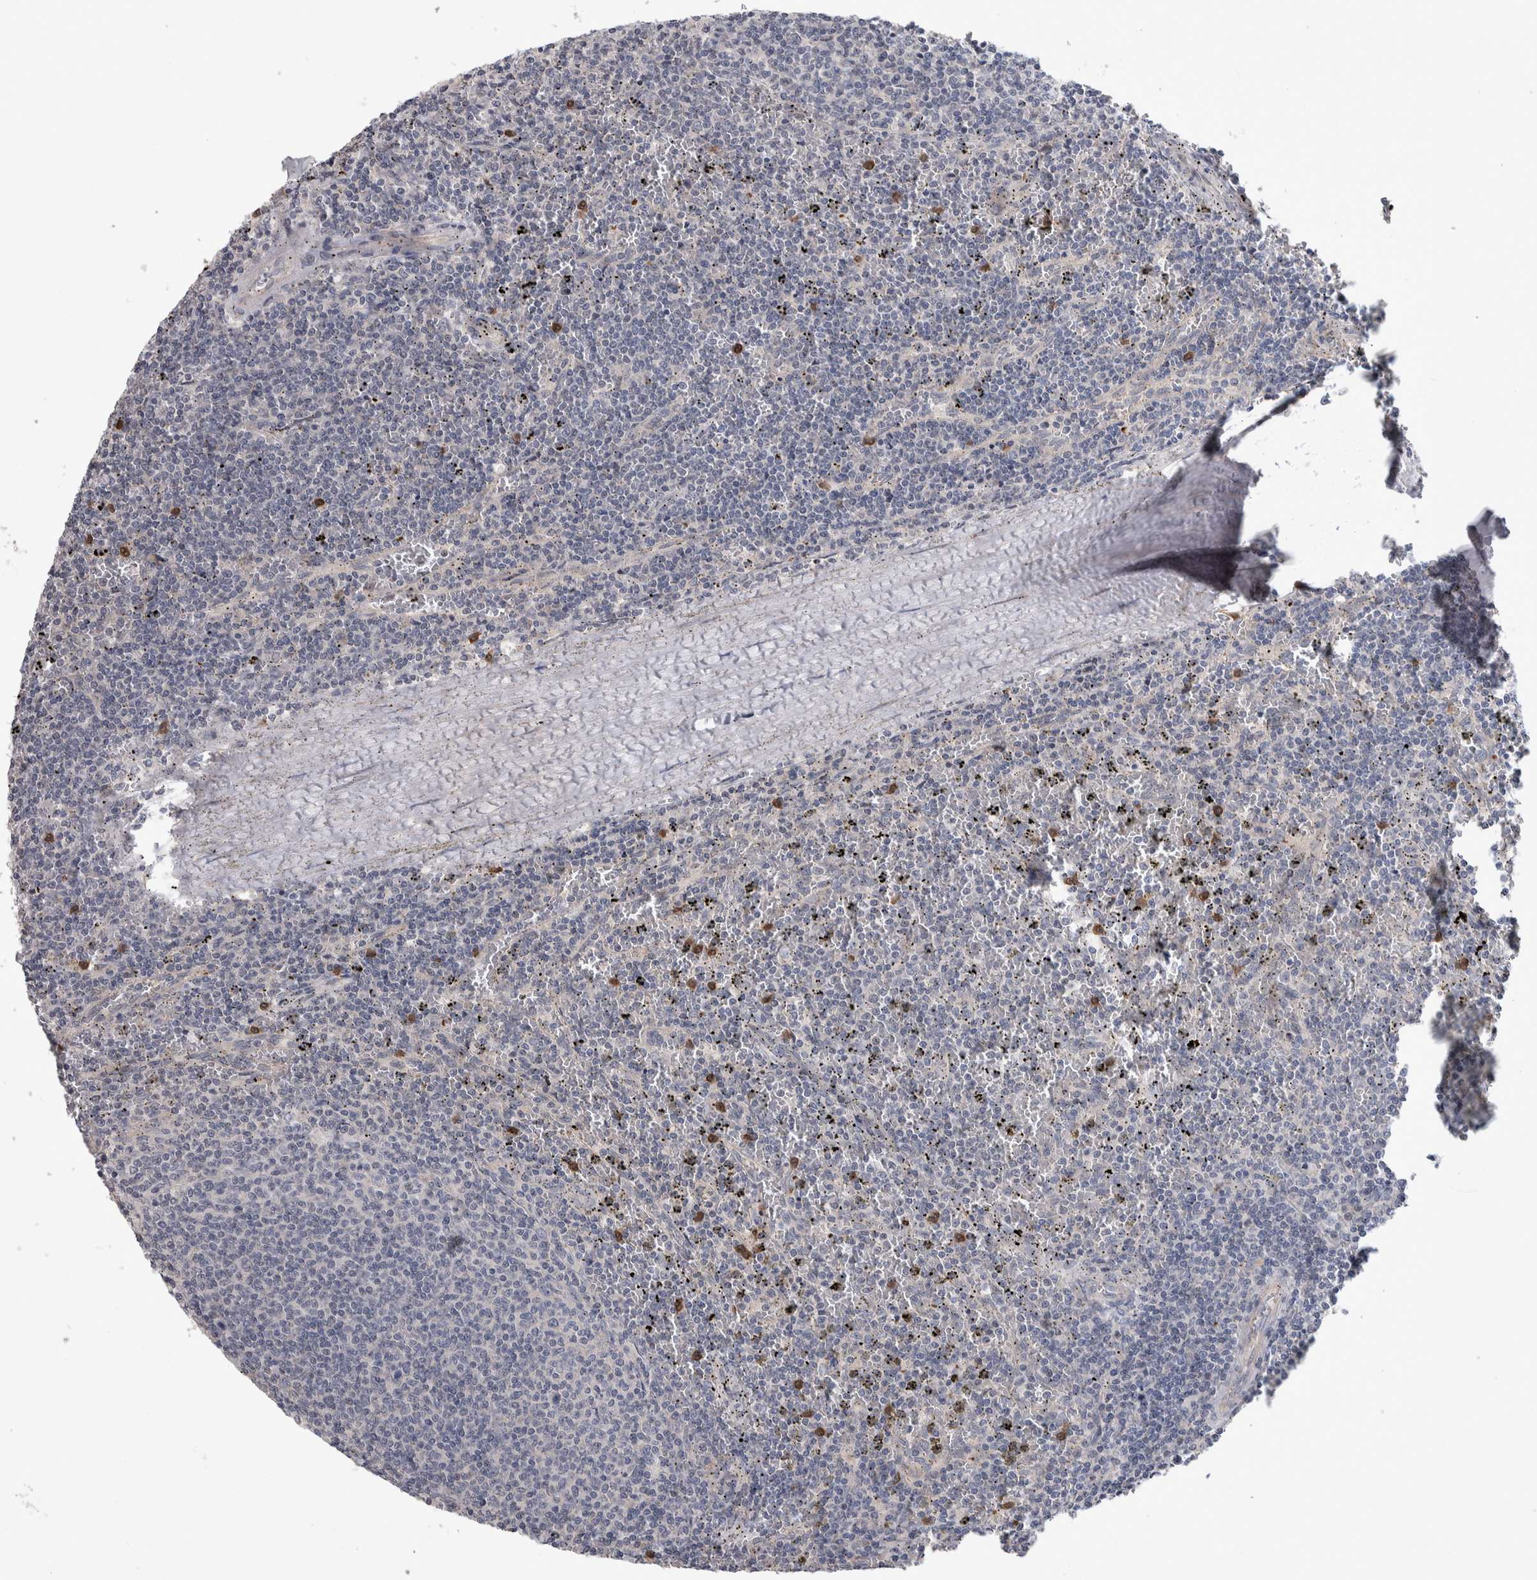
{"staining": {"intensity": "negative", "quantity": "none", "location": "none"}, "tissue": "lymphoma", "cell_type": "Tumor cells", "image_type": "cancer", "snomed": [{"axis": "morphology", "description": "Malignant lymphoma, non-Hodgkin's type, Low grade"}, {"axis": "topography", "description": "Spleen"}], "caption": "Immunohistochemistry (IHC) image of neoplastic tissue: human malignant lymphoma, non-Hodgkin's type (low-grade) stained with DAB (3,3'-diaminobenzidine) exhibits no significant protein staining in tumor cells.", "gene": "IBTK", "patient": {"sex": "female", "age": 50}}